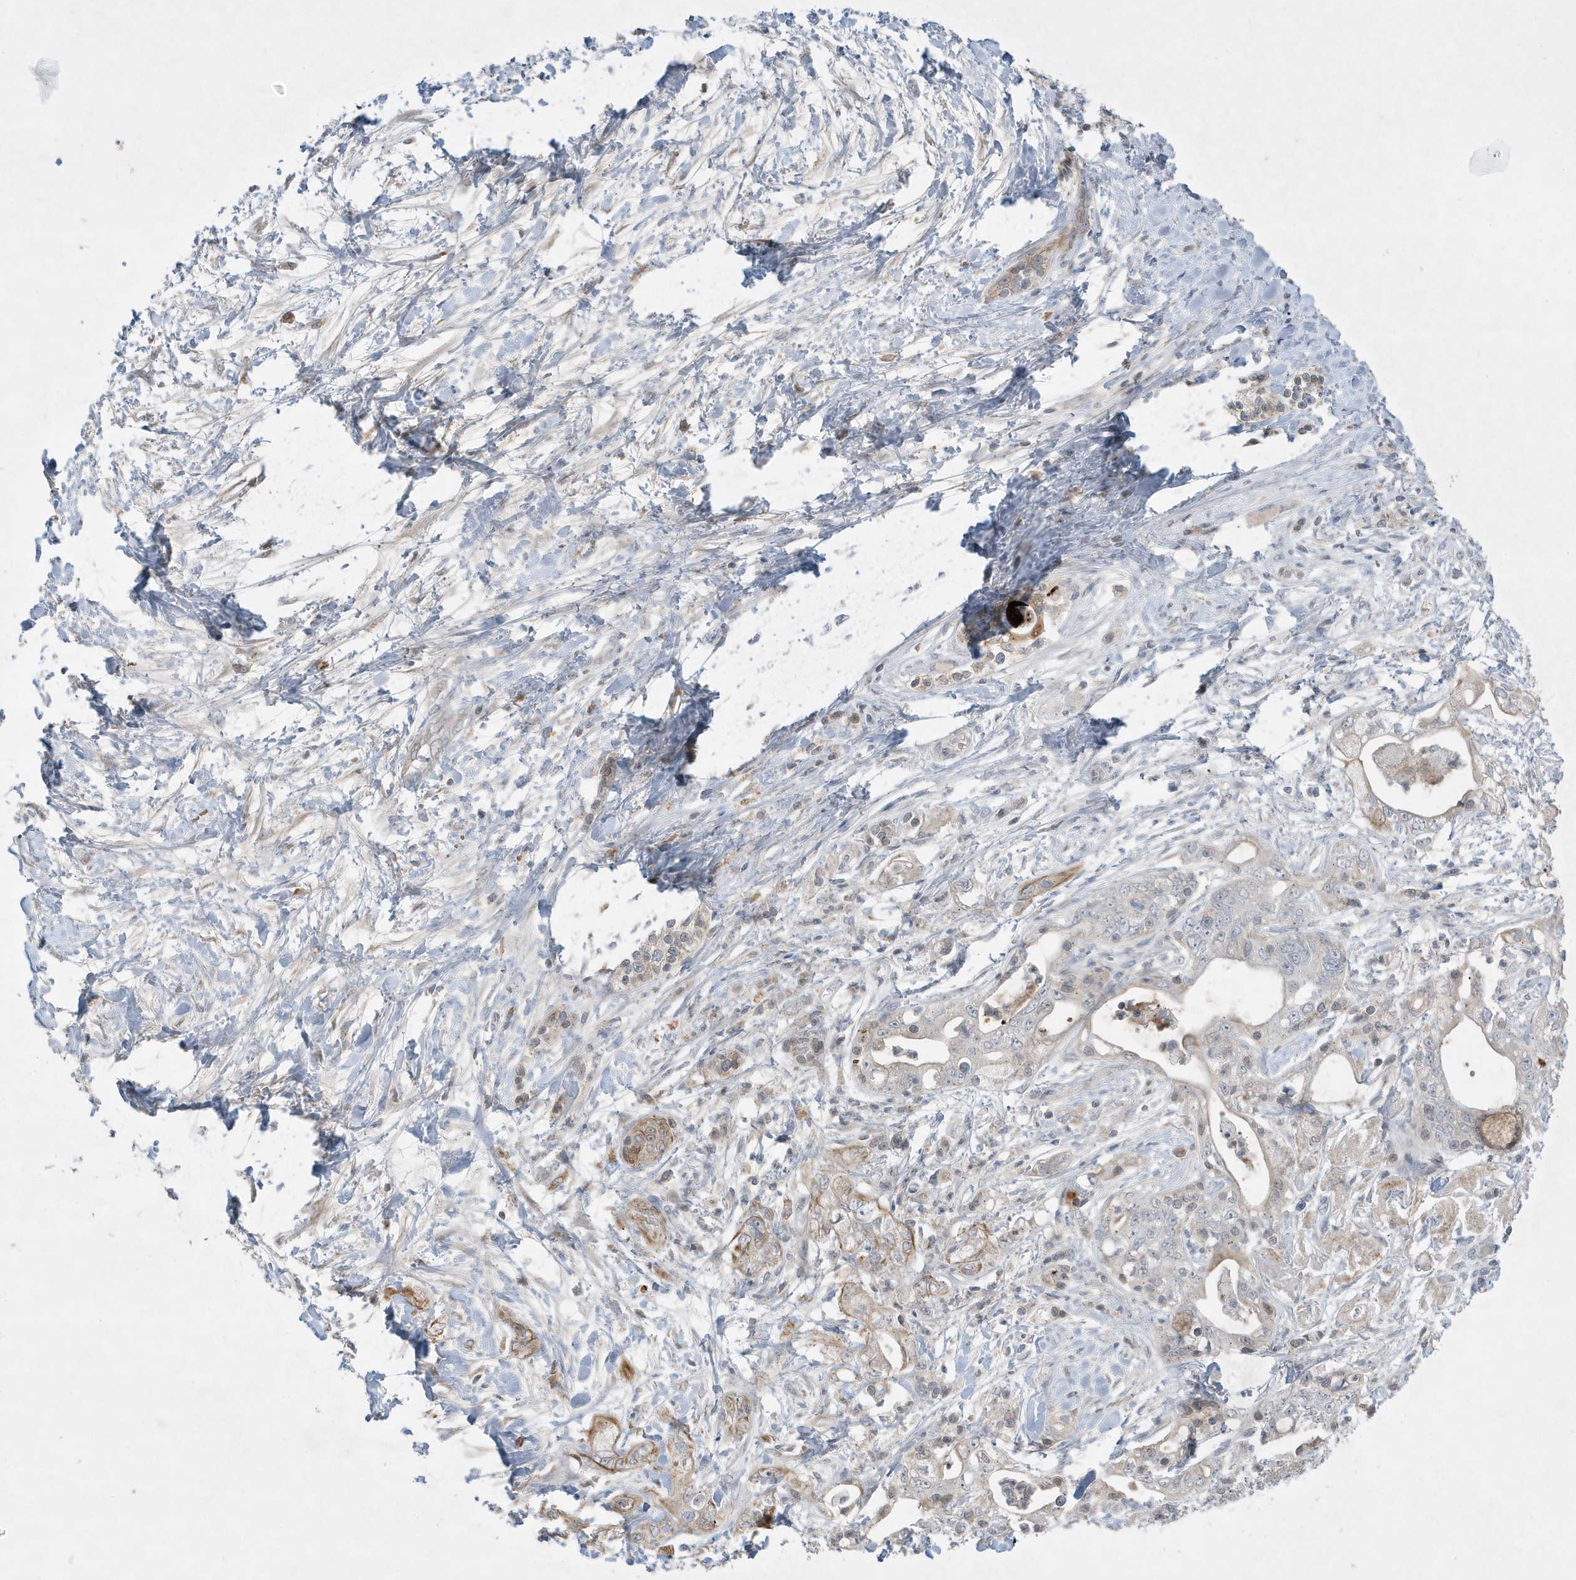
{"staining": {"intensity": "moderate", "quantity": "<25%", "location": "cytoplasmic/membranous"}, "tissue": "pancreatic cancer", "cell_type": "Tumor cells", "image_type": "cancer", "snomed": [{"axis": "morphology", "description": "Adenocarcinoma, NOS"}, {"axis": "topography", "description": "Pancreas"}], "caption": "The micrograph demonstrates a brown stain indicating the presence of a protein in the cytoplasmic/membranous of tumor cells in adenocarcinoma (pancreatic).", "gene": "FNDC1", "patient": {"sex": "male", "age": 70}}